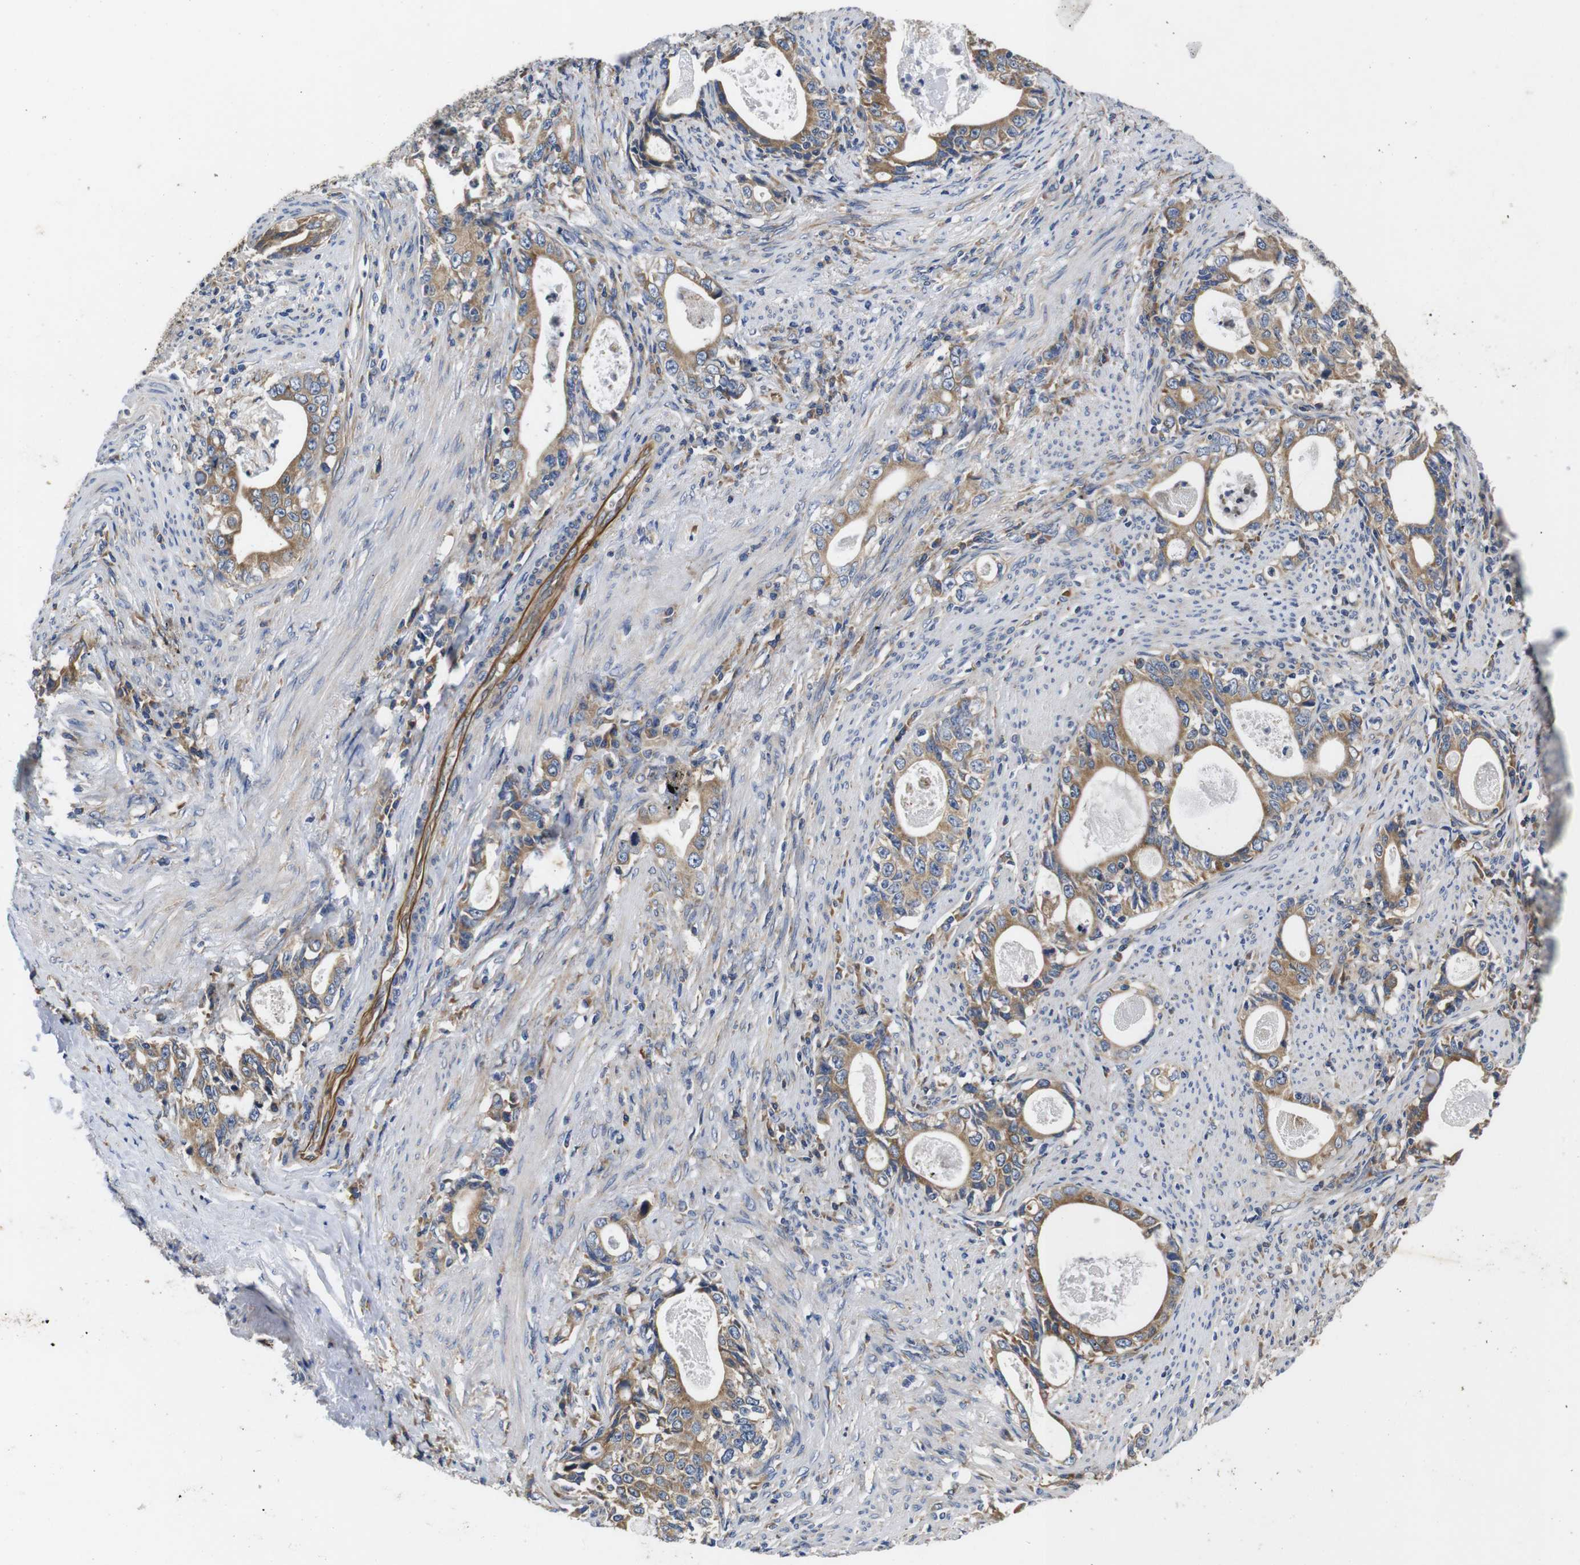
{"staining": {"intensity": "moderate", "quantity": ">75%", "location": "cytoplasmic/membranous"}, "tissue": "stomach cancer", "cell_type": "Tumor cells", "image_type": "cancer", "snomed": [{"axis": "morphology", "description": "Adenocarcinoma, NOS"}, {"axis": "topography", "description": "Stomach, lower"}], "caption": "The immunohistochemical stain highlights moderate cytoplasmic/membranous expression in tumor cells of stomach cancer (adenocarcinoma) tissue. The protein is shown in brown color, while the nuclei are stained blue.", "gene": "MARCHF7", "patient": {"sex": "female", "age": 72}}